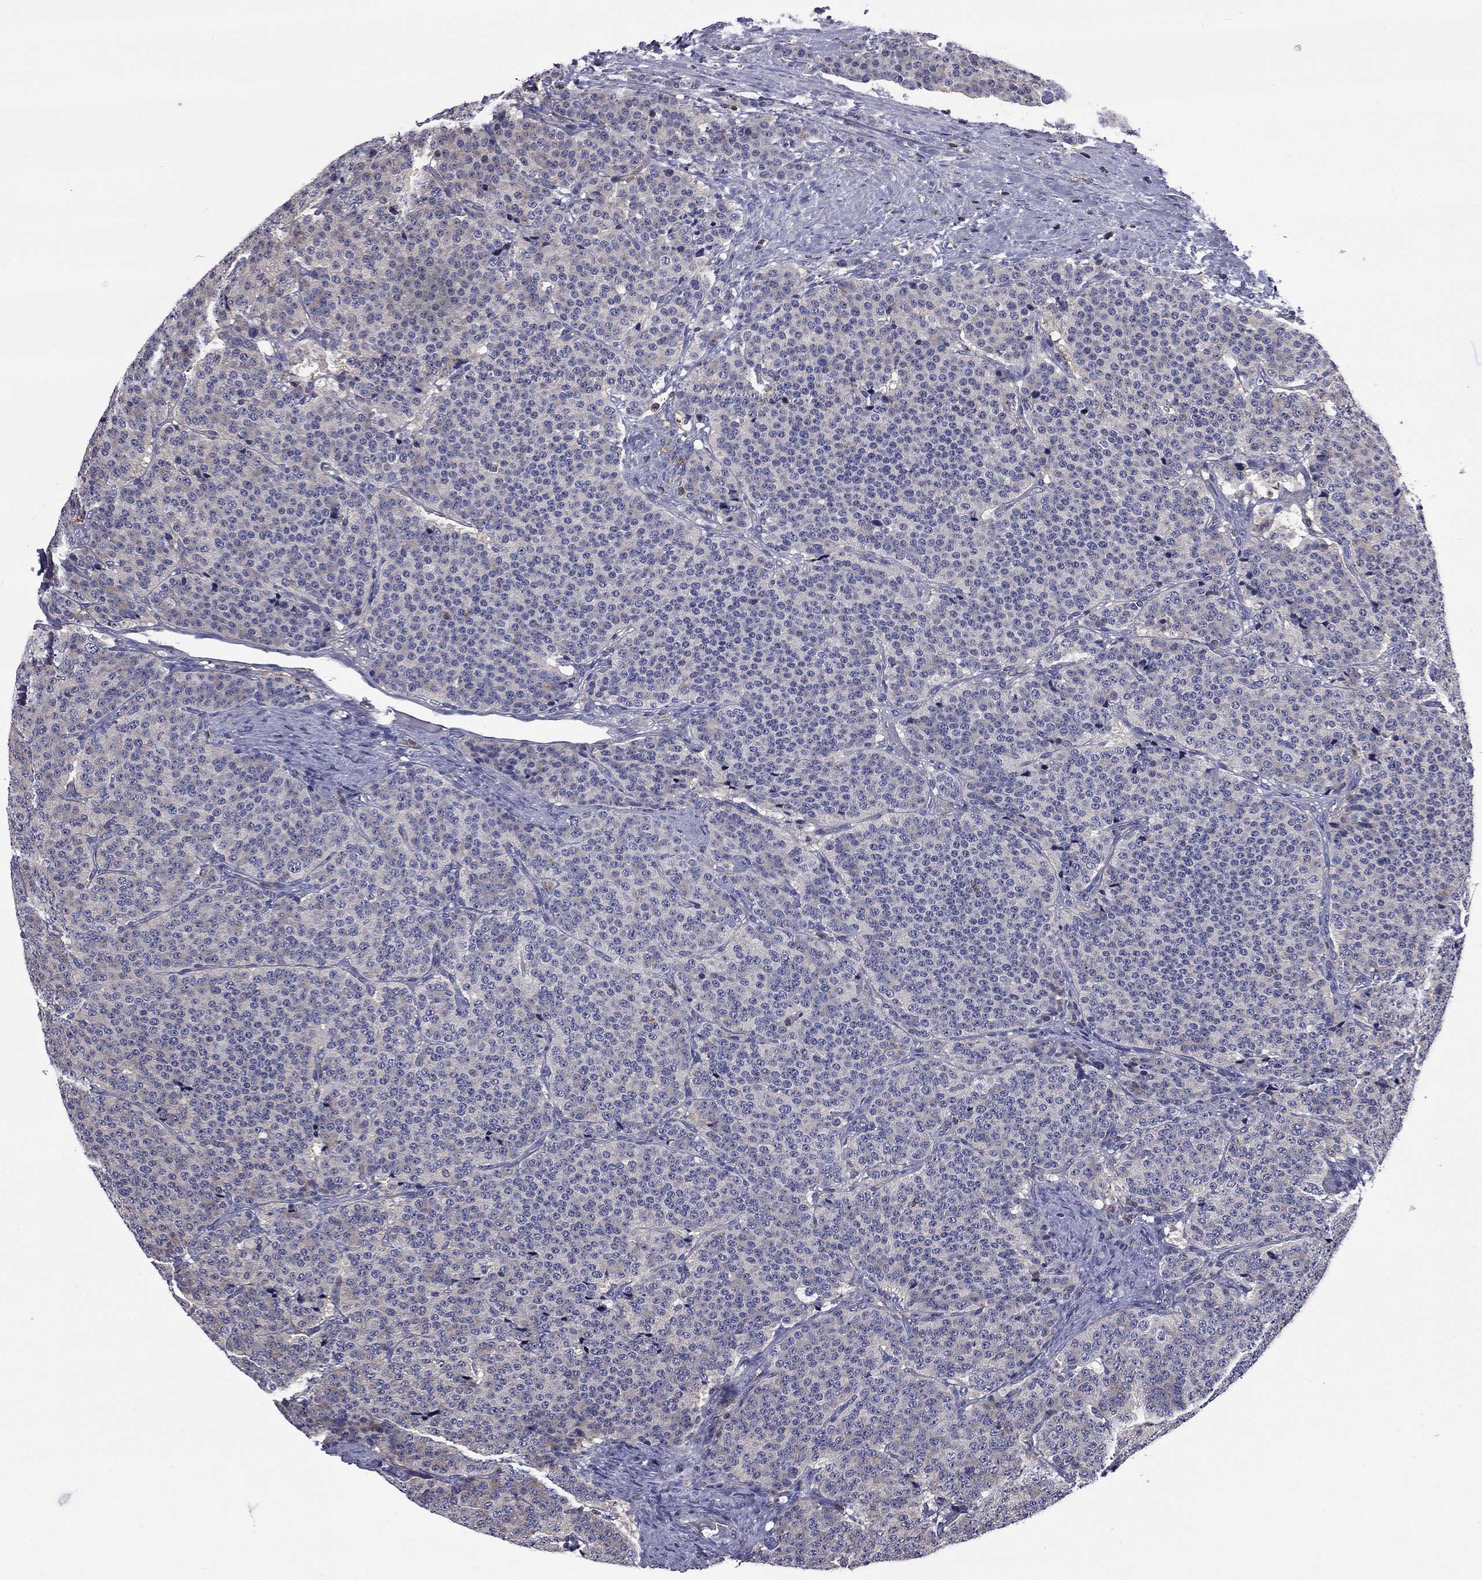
{"staining": {"intensity": "negative", "quantity": "none", "location": "none"}, "tissue": "carcinoid", "cell_type": "Tumor cells", "image_type": "cancer", "snomed": [{"axis": "morphology", "description": "Carcinoid, malignant, NOS"}, {"axis": "topography", "description": "Small intestine"}], "caption": "A micrograph of human carcinoid is negative for staining in tumor cells.", "gene": "ARHGAP45", "patient": {"sex": "female", "age": 58}}